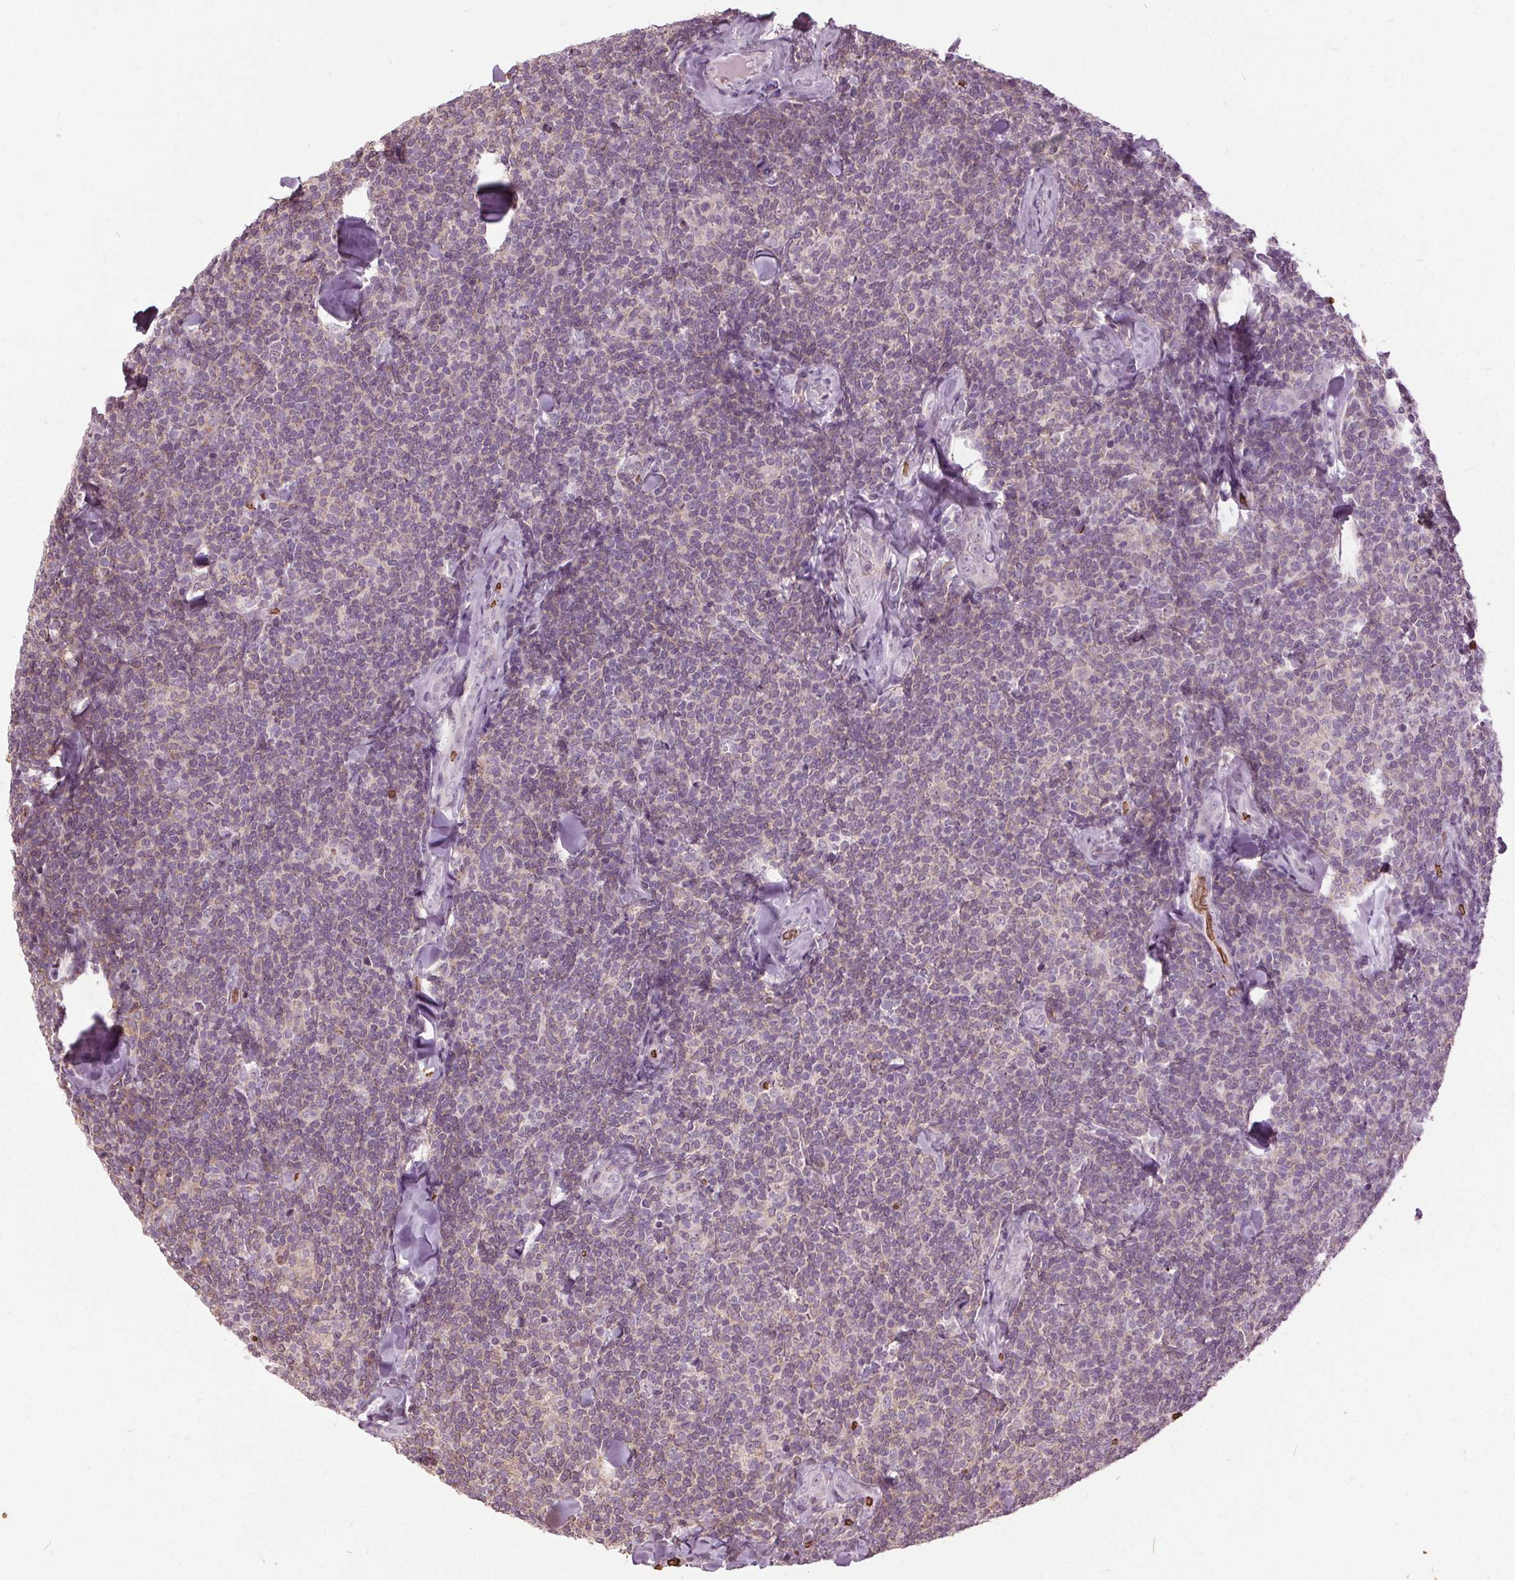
{"staining": {"intensity": "negative", "quantity": "none", "location": "none"}, "tissue": "lymphoma", "cell_type": "Tumor cells", "image_type": "cancer", "snomed": [{"axis": "morphology", "description": "Malignant lymphoma, non-Hodgkin's type, Low grade"}, {"axis": "topography", "description": "Lymph node"}], "caption": "The photomicrograph reveals no significant staining in tumor cells of lymphoma.", "gene": "SLC4A1", "patient": {"sex": "female", "age": 56}}